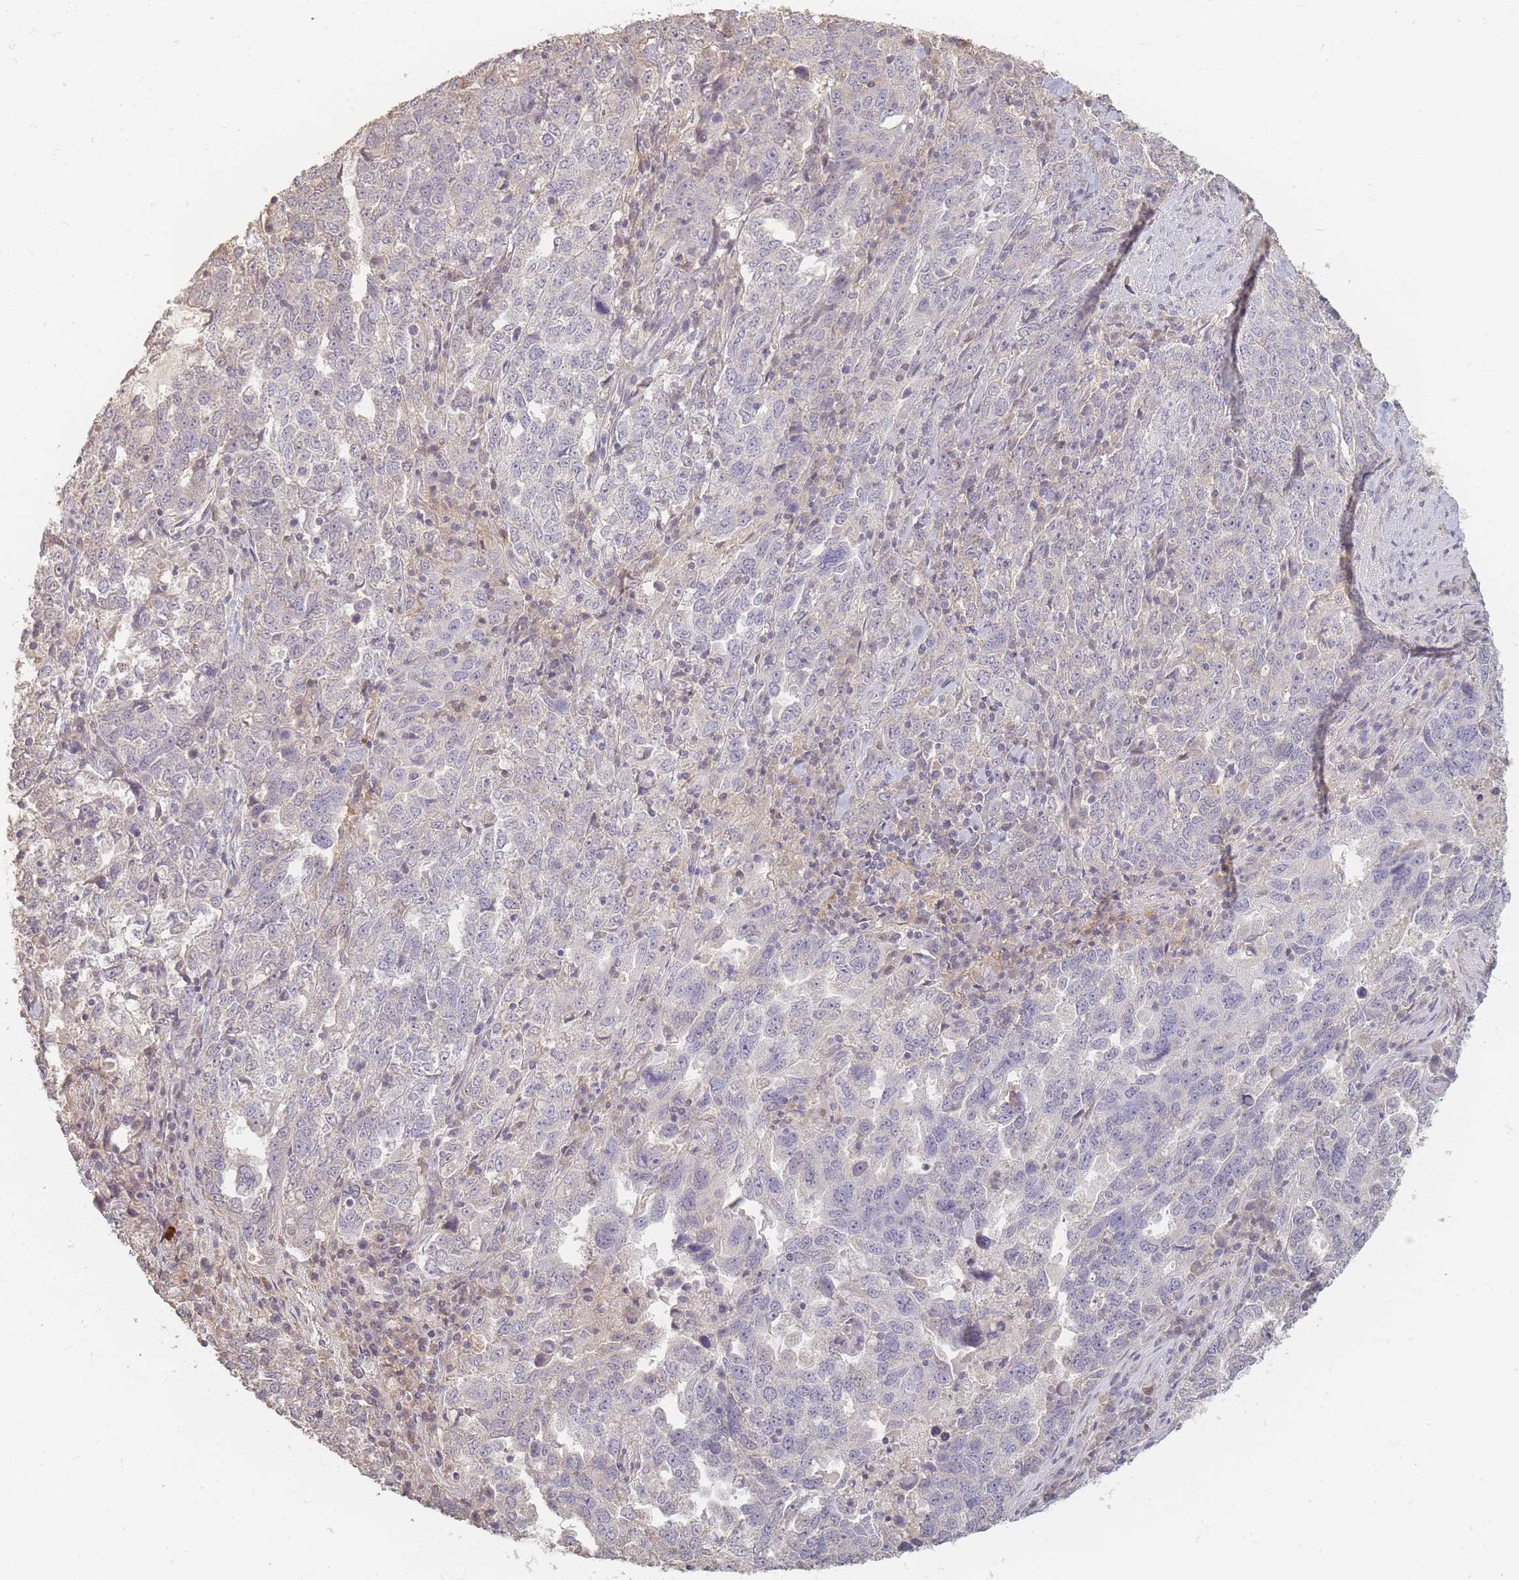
{"staining": {"intensity": "negative", "quantity": "none", "location": "none"}, "tissue": "ovarian cancer", "cell_type": "Tumor cells", "image_type": "cancer", "snomed": [{"axis": "morphology", "description": "Carcinoma, endometroid"}, {"axis": "topography", "description": "Ovary"}], "caption": "A photomicrograph of ovarian cancer (endometroid carcinoma) stained for a protein shows no brown staining in tumor cells.", "gene": "RFTN1", "patient": {"sex": "female", "age": 62}}